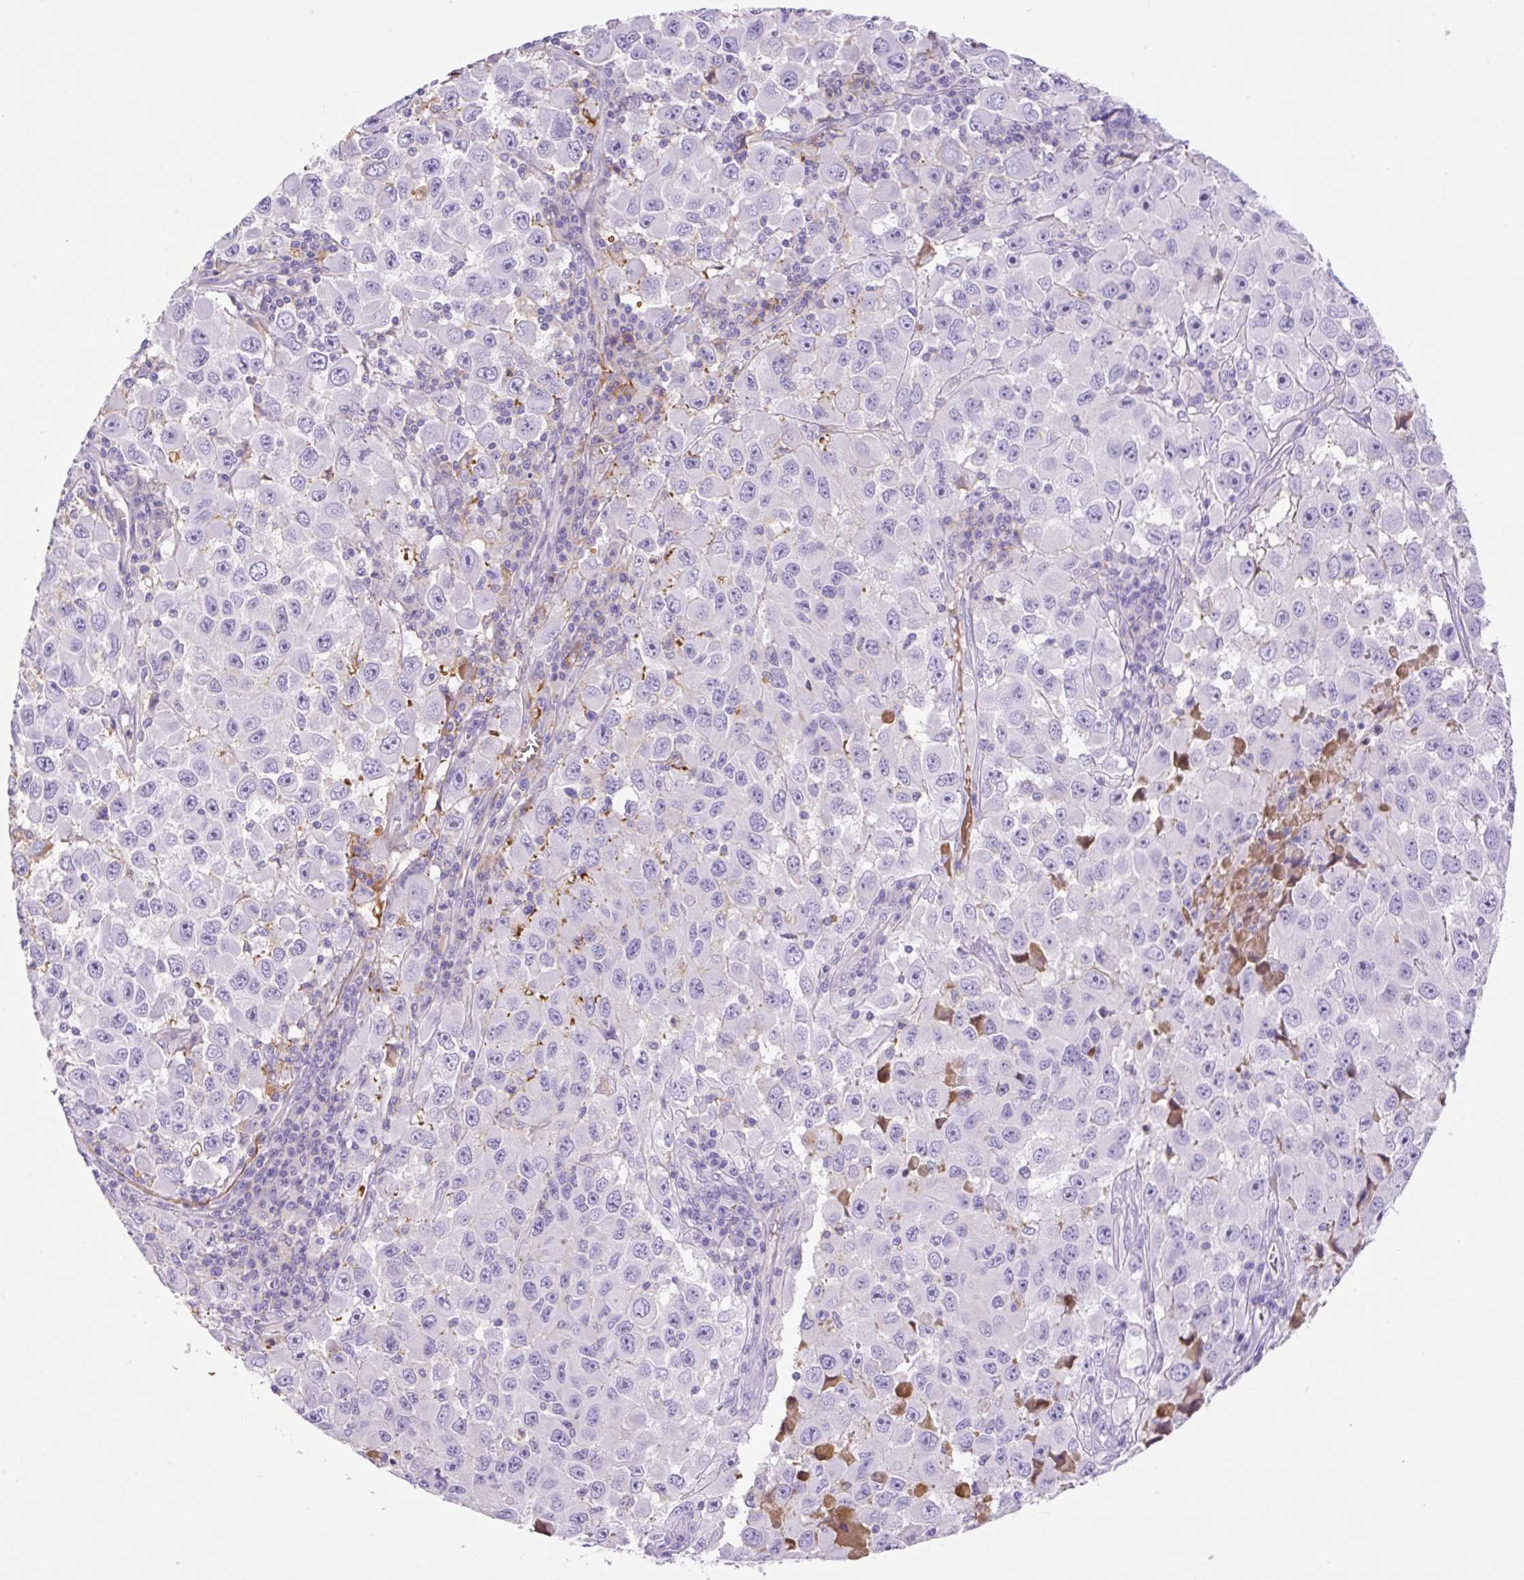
{"staining": {"intensity": "negative", "quantity": "none", "location": "none"}, "tissue": "melanoma", "cell_type": "Tumor cells", "image_type": "cancer", "snomed": [{"axis": "morphology", "description": "Malignant melanoma, Metastatic site"}, {"axis": "topography", "description": "Lymph node"}], "caption": "A histopathology image of human melanoma is negative for staining in tumor cells. (Stains: DAB immunohistochemistry with hematoxylin counter stain, Microscopy: brightfield microscopy at high magnification).", "gene": "TDRD15", "patient": {"sex": "female", "age": 67}}